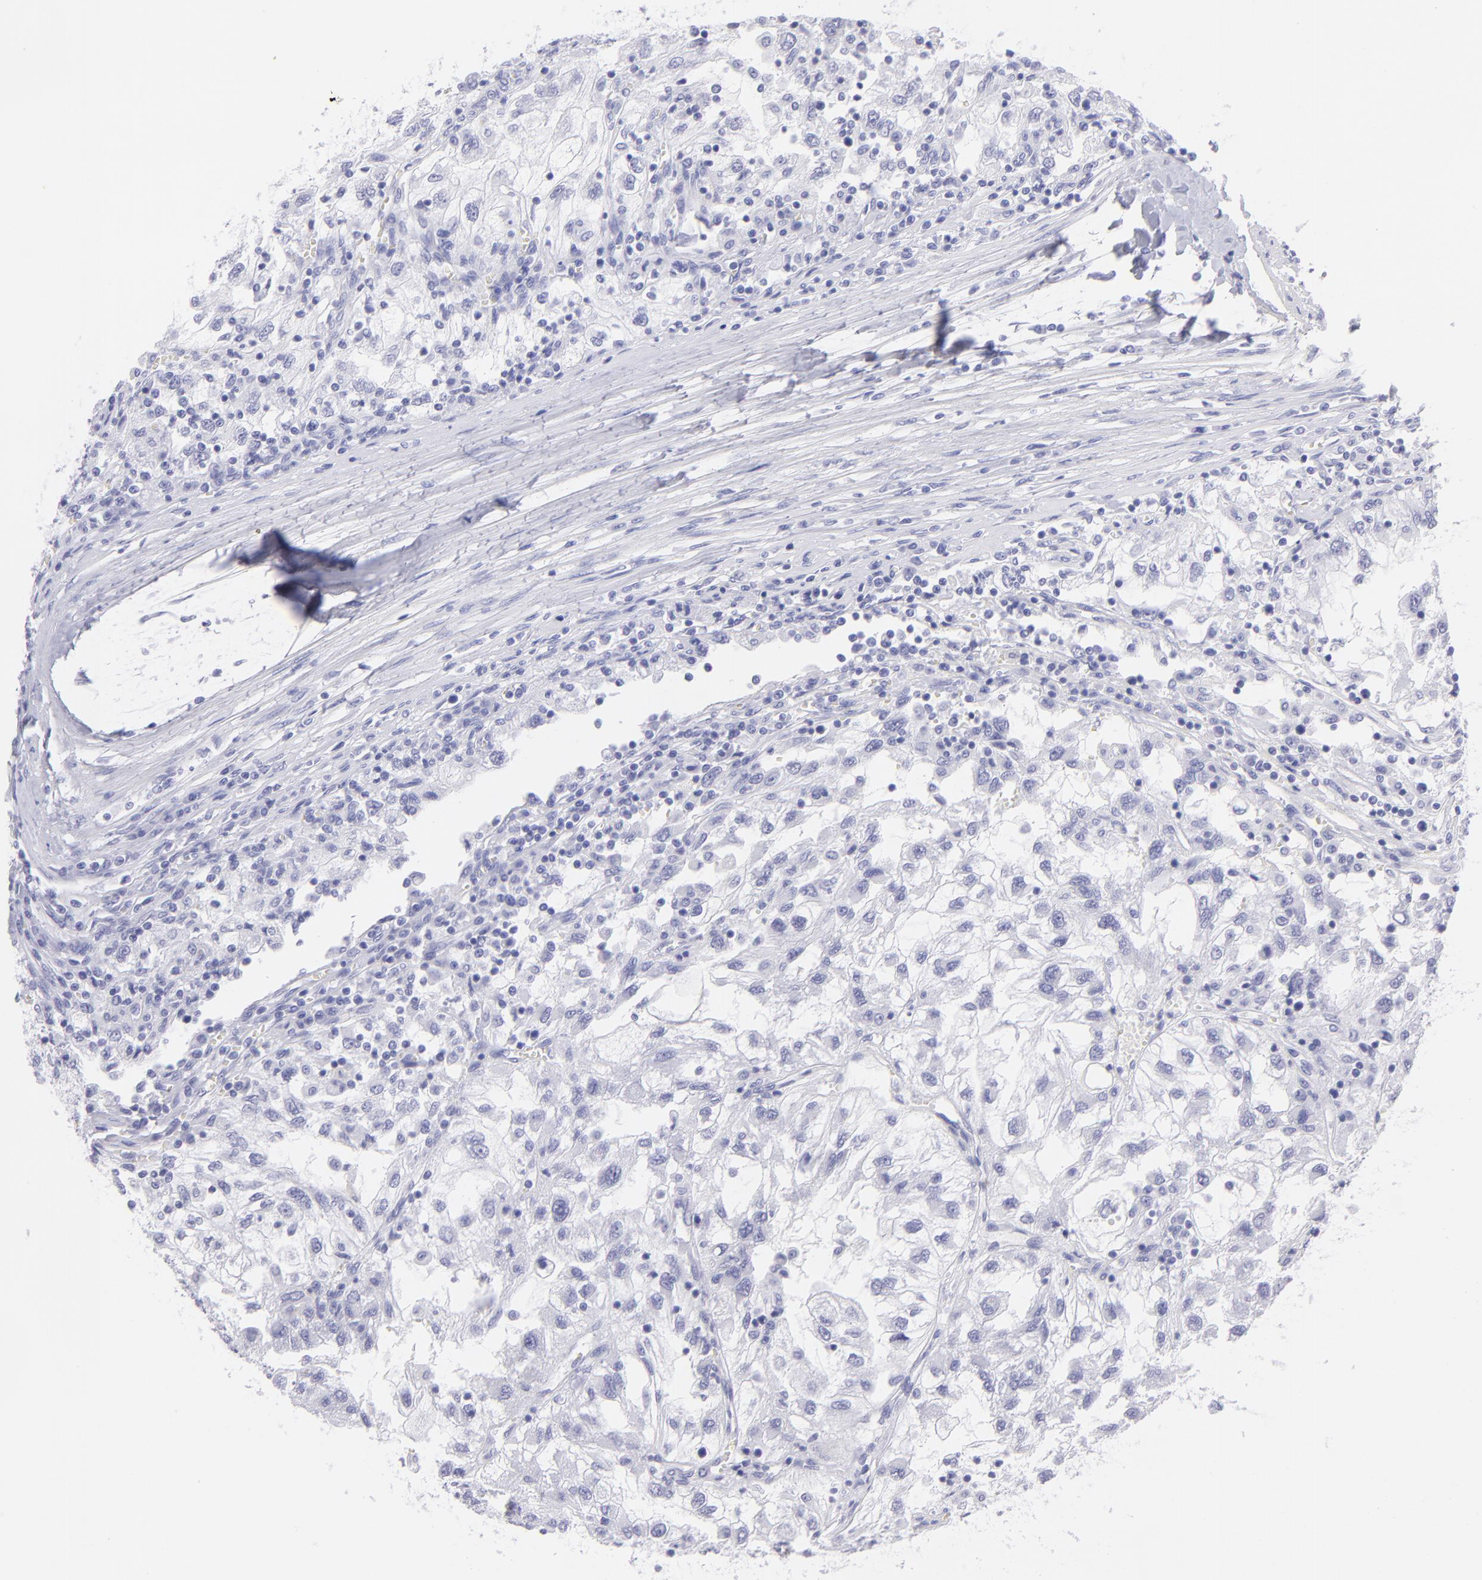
{"staining": {"intensity": "negative", "quantity": "none", "location": "none"}, "tissue": "renal cancer", "cell_type": "Tumor cells", "image_type": "cancer", "snomed": [{"axis": "morphology", "description": "Normal tissue, NOS"}, {"axis": "morphology", "description": "Adenocarcinoma, NOS"}, {"axis": "topography", "description": "Kidney"}], "caption": "This is an IHC histopathology image of adenocarcinoma (renal). There is no staining in tumor cells.", "gene": "PIP", "patient": {"sex": "male", "age": 71}}